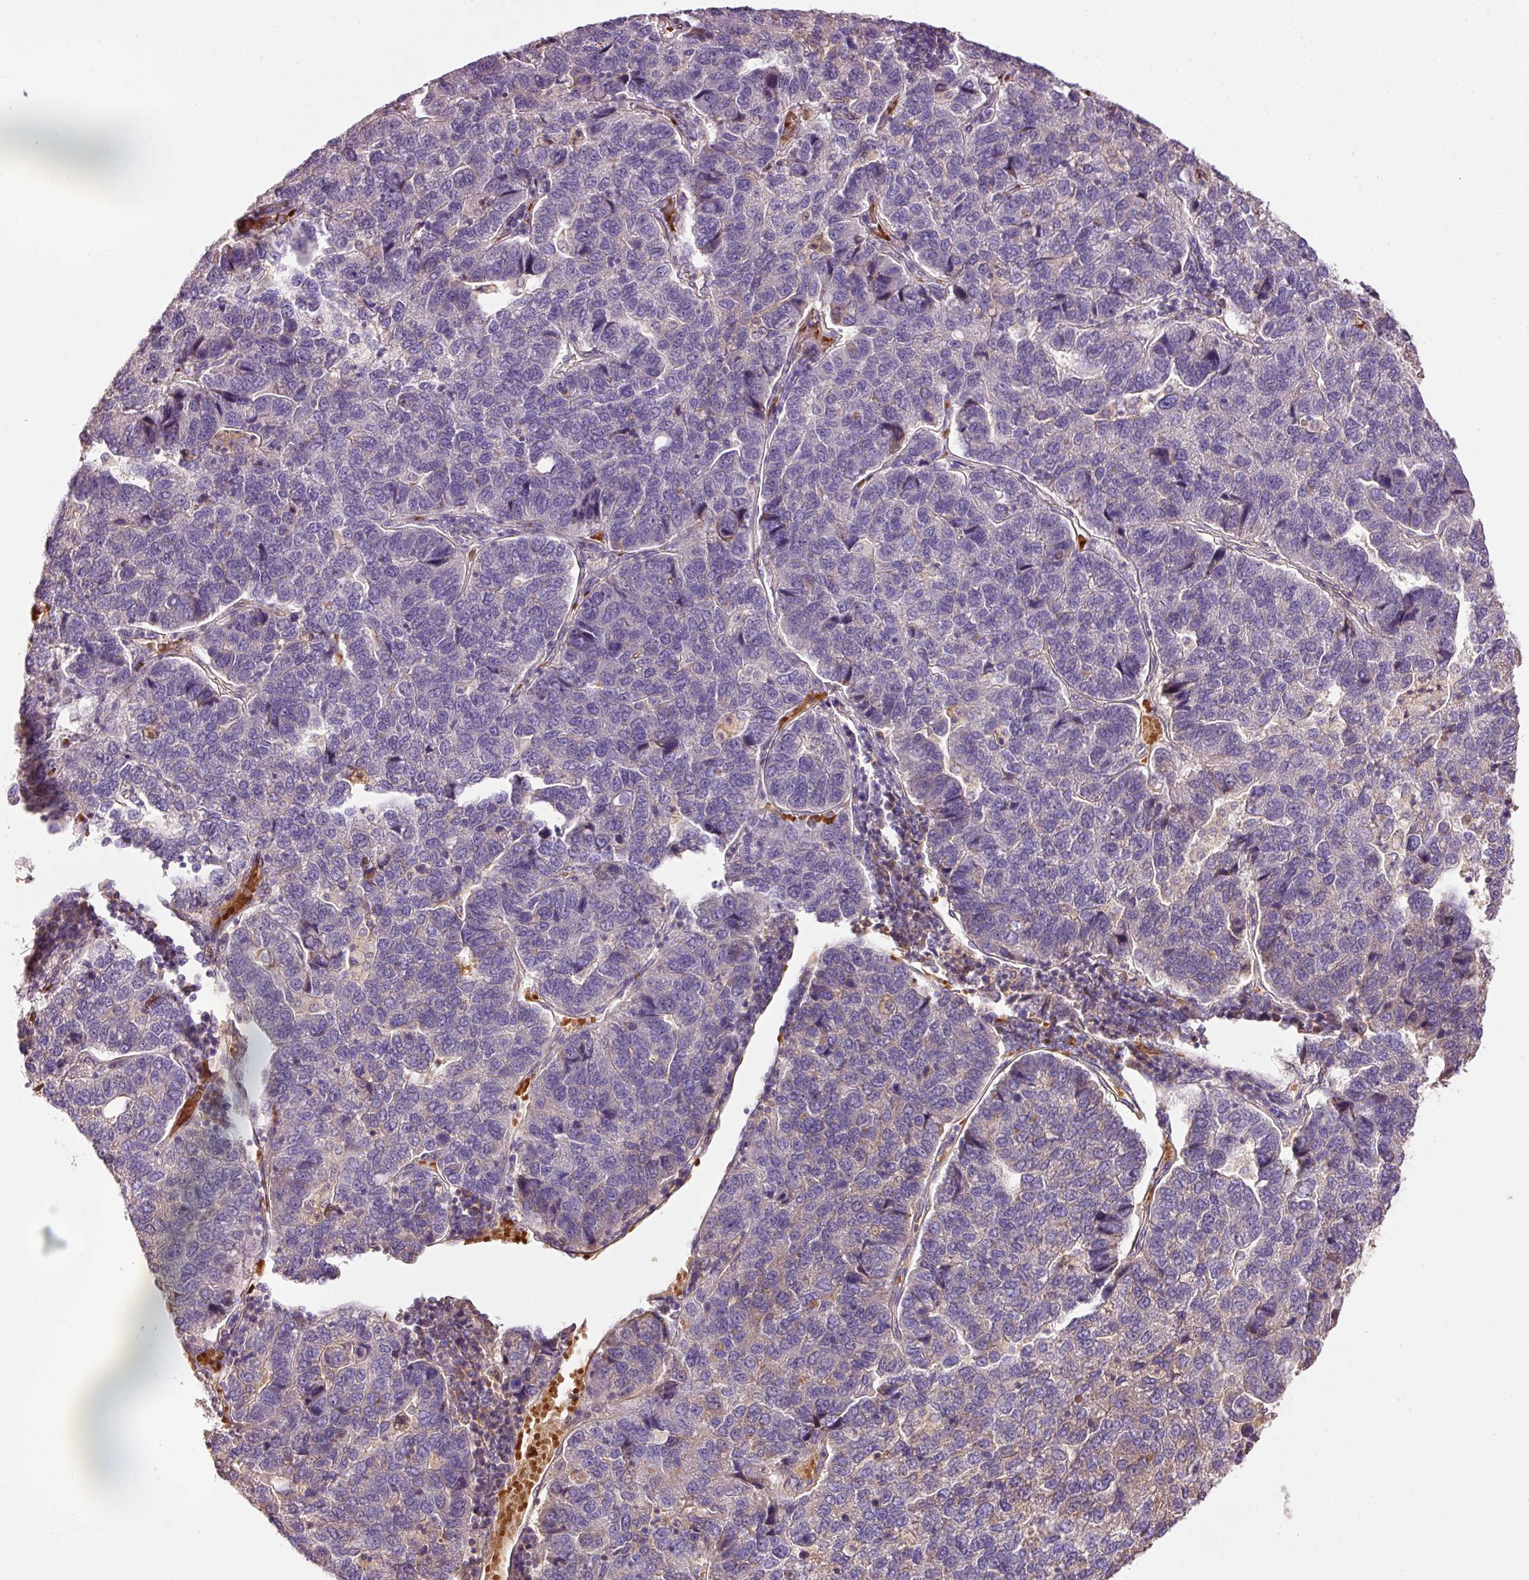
{"staining": {"intensity": "weak", "quantity": "<25%", "location": "cytoplasmic/membranous"}, "tissue": "pancreatic cancer", "cell_type": "Tumor cells", "image_type": "cancer", "snomed": [{"axis": "morphology", "description": "Adenocarcinoma, NOS"}, {"axis": "topography", "description": "Pancreas"}], "caption": "This is an immunohistochemistry (IHC) image of pancreatic adenocarcinoma. There is no expression in tumor cells.", "gene": "CMTM8", "patient": {"sex": "female", "age": 61}}